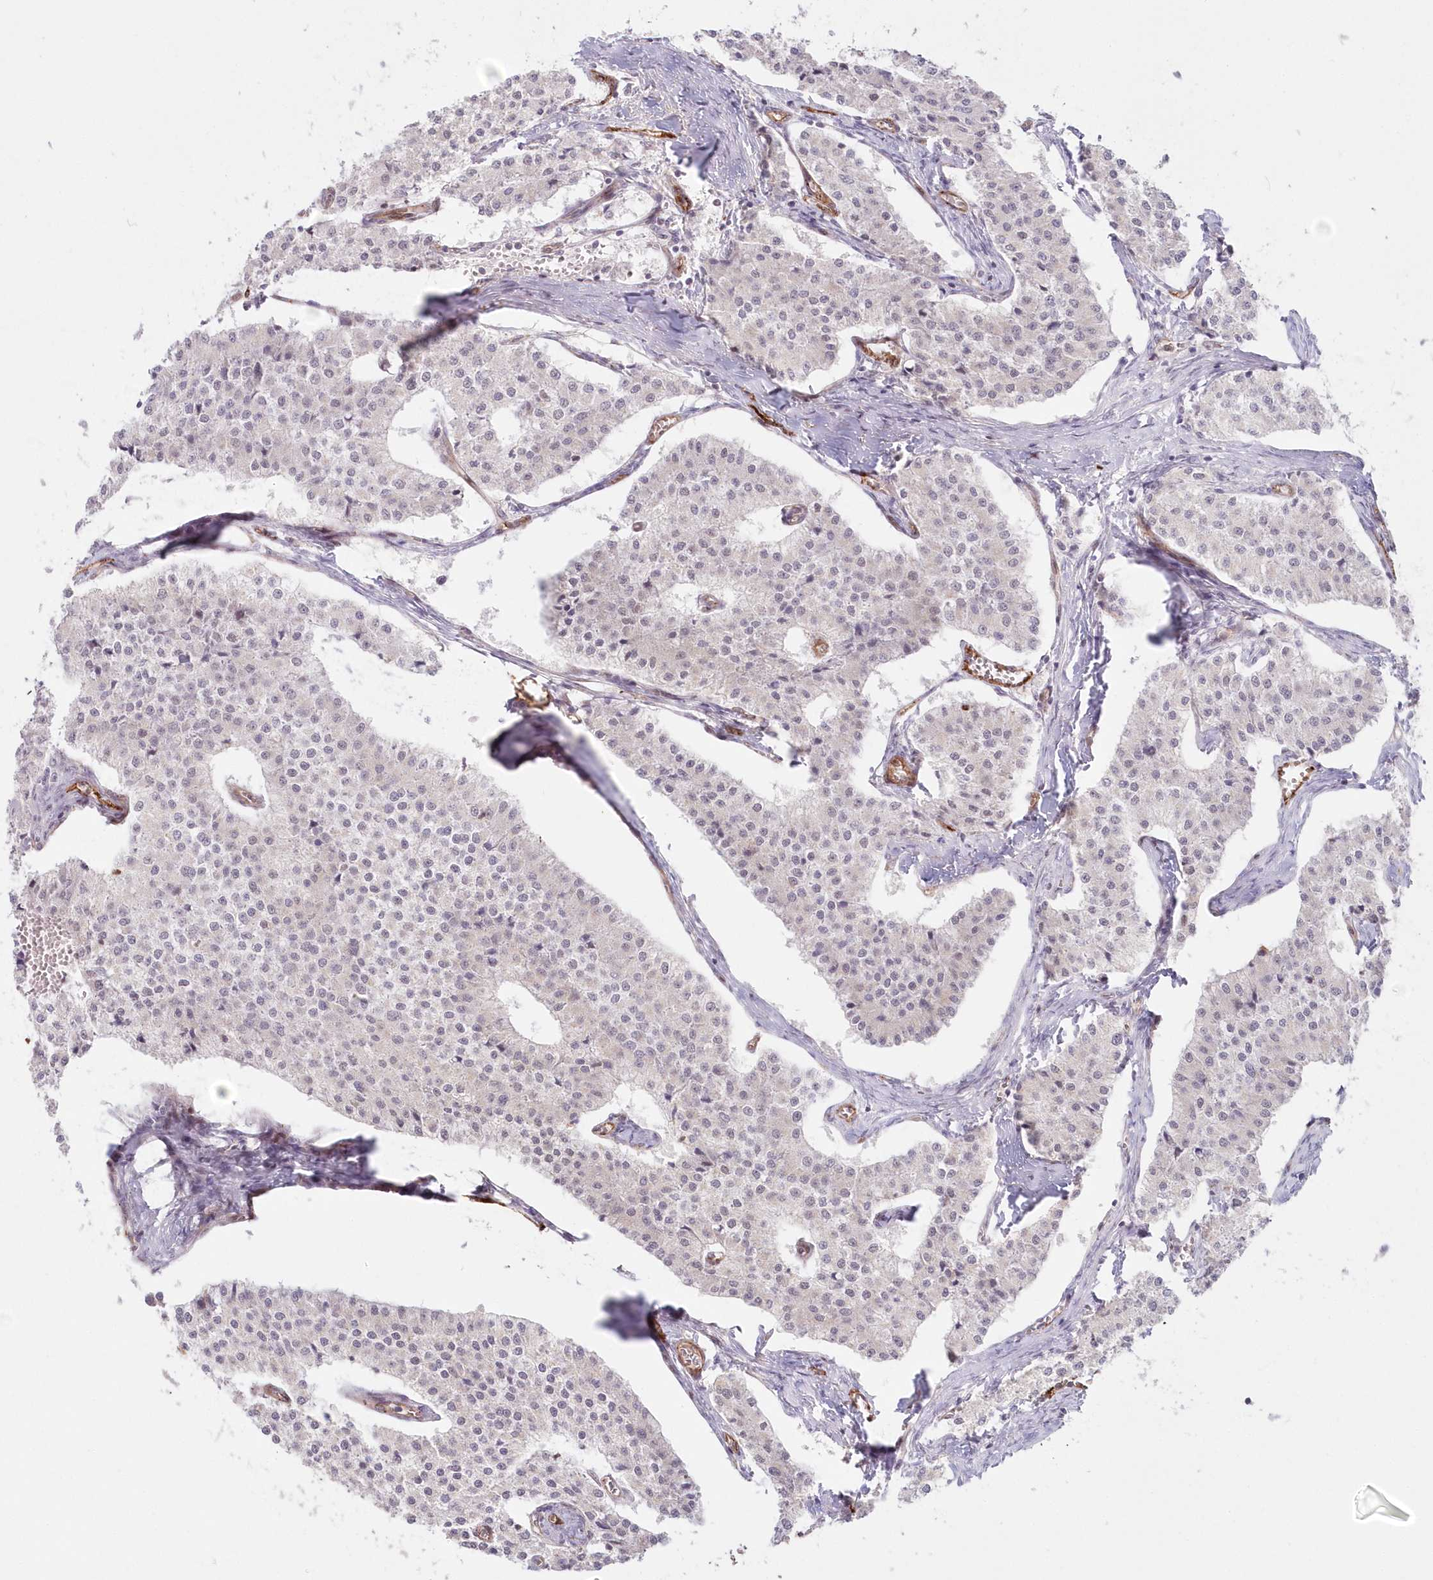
{"staining": {"intensity": "negative", "quantity": "none", "location": "none"}, "tissue": "carcinoid", "cell_type": "Tumor cells", "image_type": "cancer", "snomed": [{"axis": "morphology", "description": "Carcinoid, malignant, NOS"}, {"axis": "topography", "description": "Colon"}], "caption": "This is an immunohistochemistry (IHC) image of human carcinoid. There is no staining in tumor cells.", "gene": "AFAP1L2", "patient": {"sex": "female", "age": 52}}